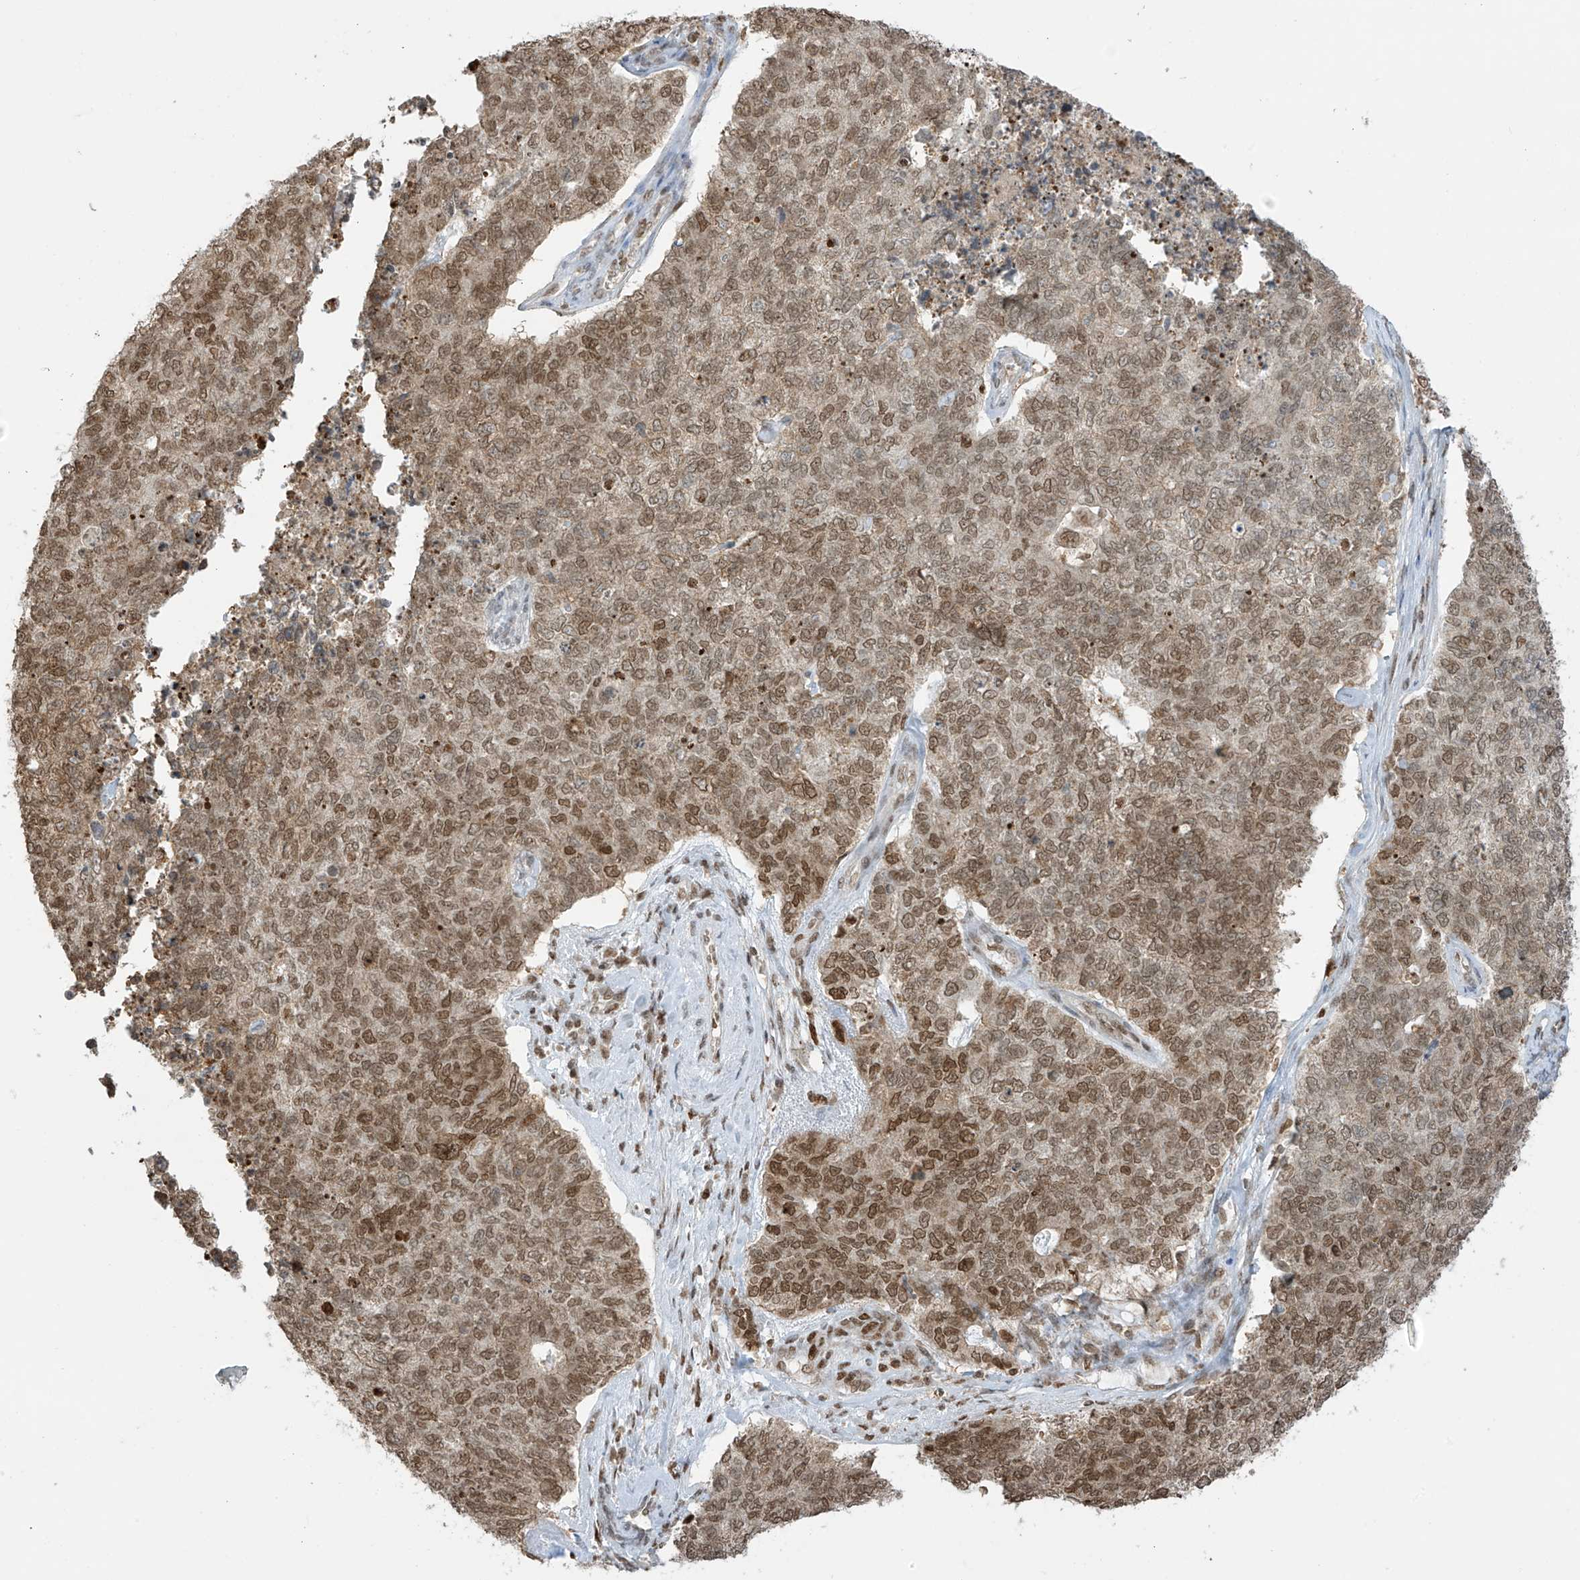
{"staining": {"intensity": "moderate", "quantity": ">75%", "location": "nuclear"}, "tissue": "cervical cancer", "cell_type": "Tumor cells", "image_type": "cancer", "snomed": [{"axis": "morphology", "description": "Squamous cell carcinoma, NOS"}, {"axis": "topography", "description": "Cervix"}], "caption": "This histopathology image reveals immunohistochemistry (IHC) staining of human cervical cancer, with medium moderate nuclear expression in about >75% of tumor cells.", "gene": "KPNB1", "patient": {"sex": "female", "age": 63}}